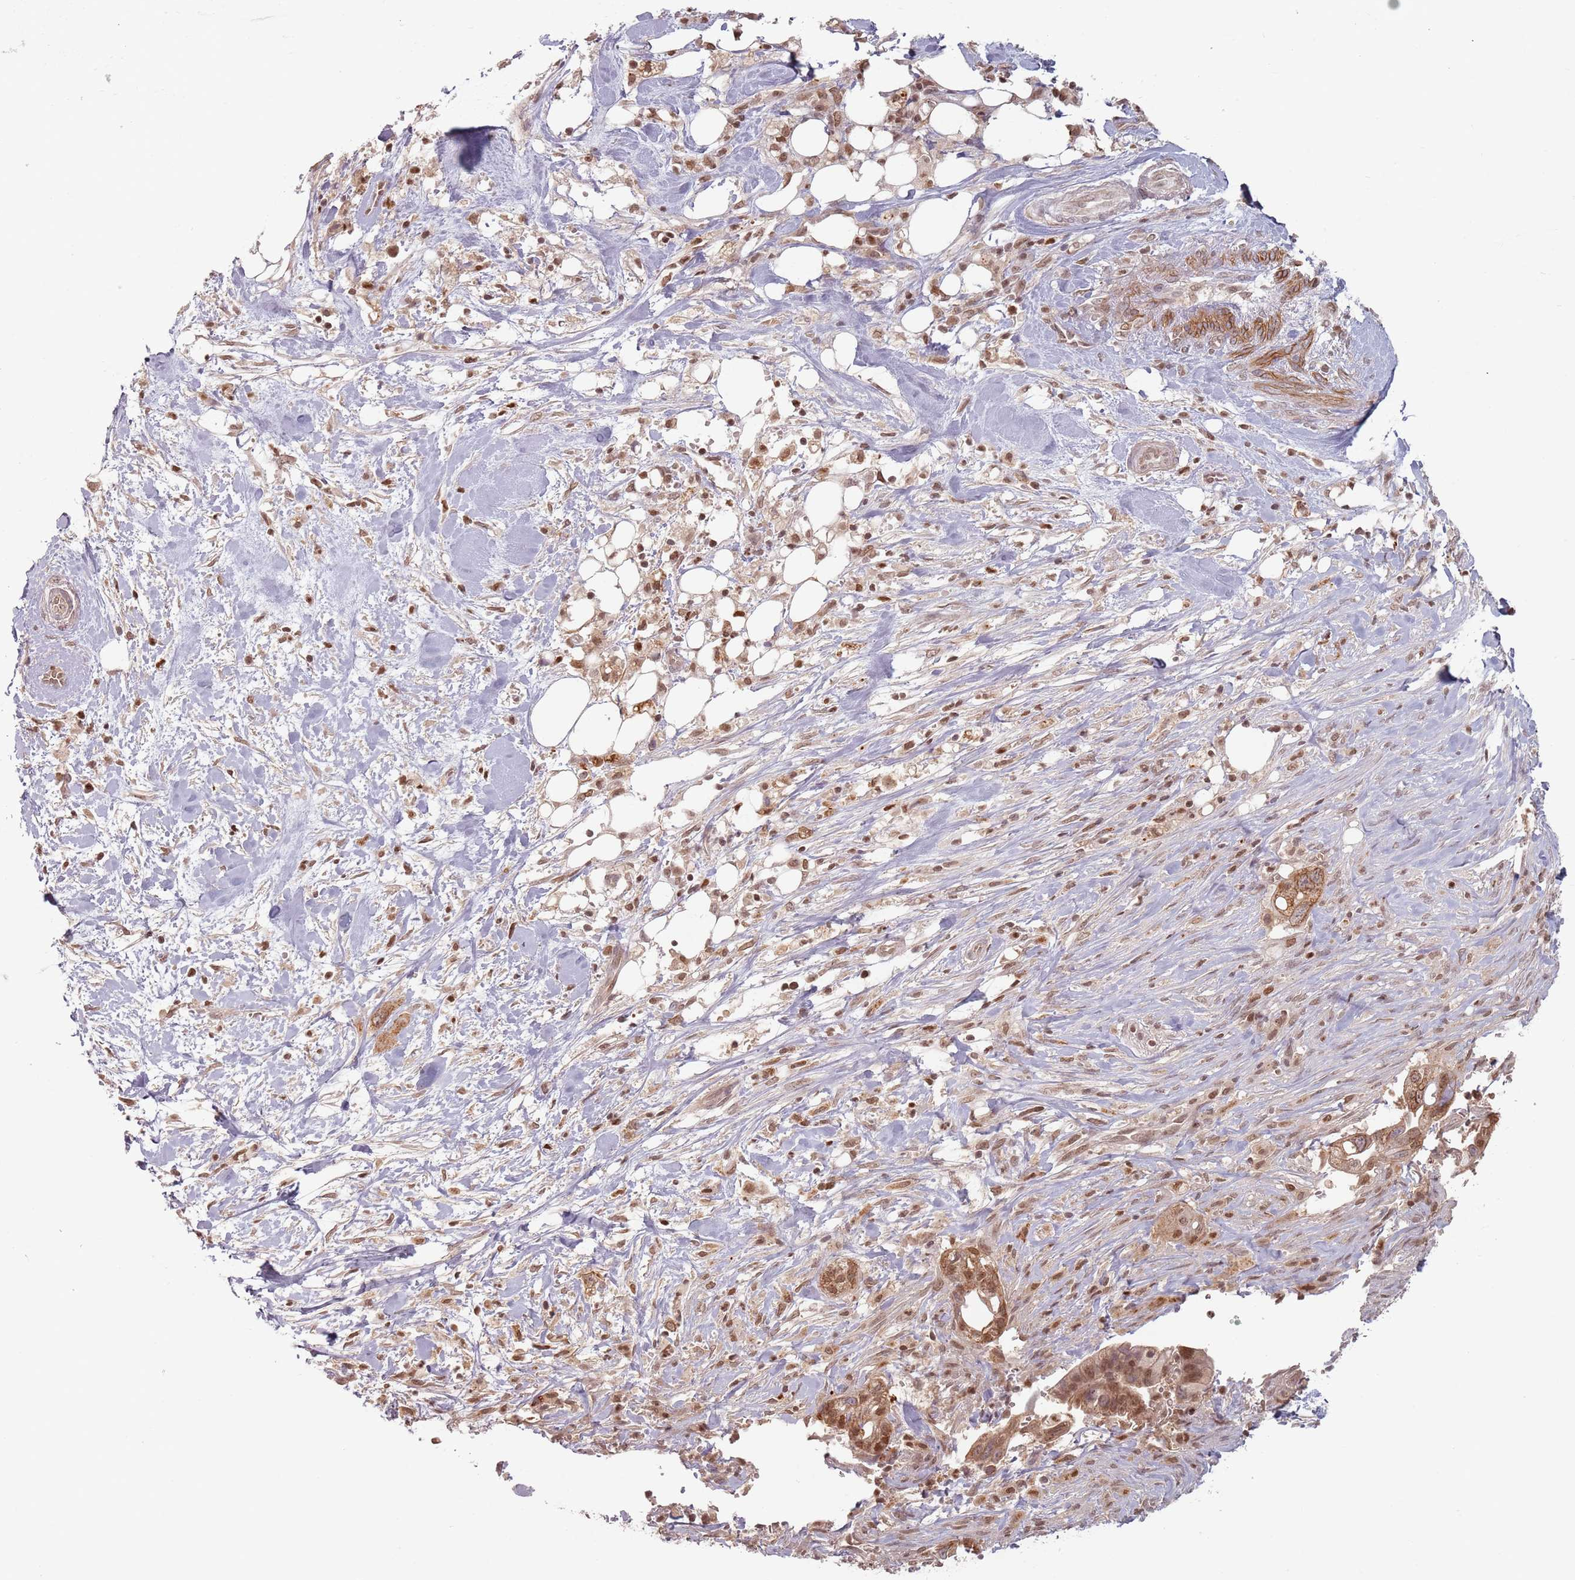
{"staining": {"intensity": "strong", "quantity": ">75%", "location": "cytoplasmic/membranous,nuclear"}, "tissue": "pancreatic cancer", "cell_type": "Tumor cells", "image_type": "cancer", "snomed": [{"axis": "morphology", "description": "Adenocarcinoma, NOS"}, {"axis": "topography", "description": "Pancreas"}], "caption": "Pancreatic adenocarcinoma stained with a brown dye reveals strong cytoplasmic/membranous and nuclear positive positivity in about >75% of tumor cells.", "gene": "NUP50", "patient": {"sex": "male", "age": 44}}